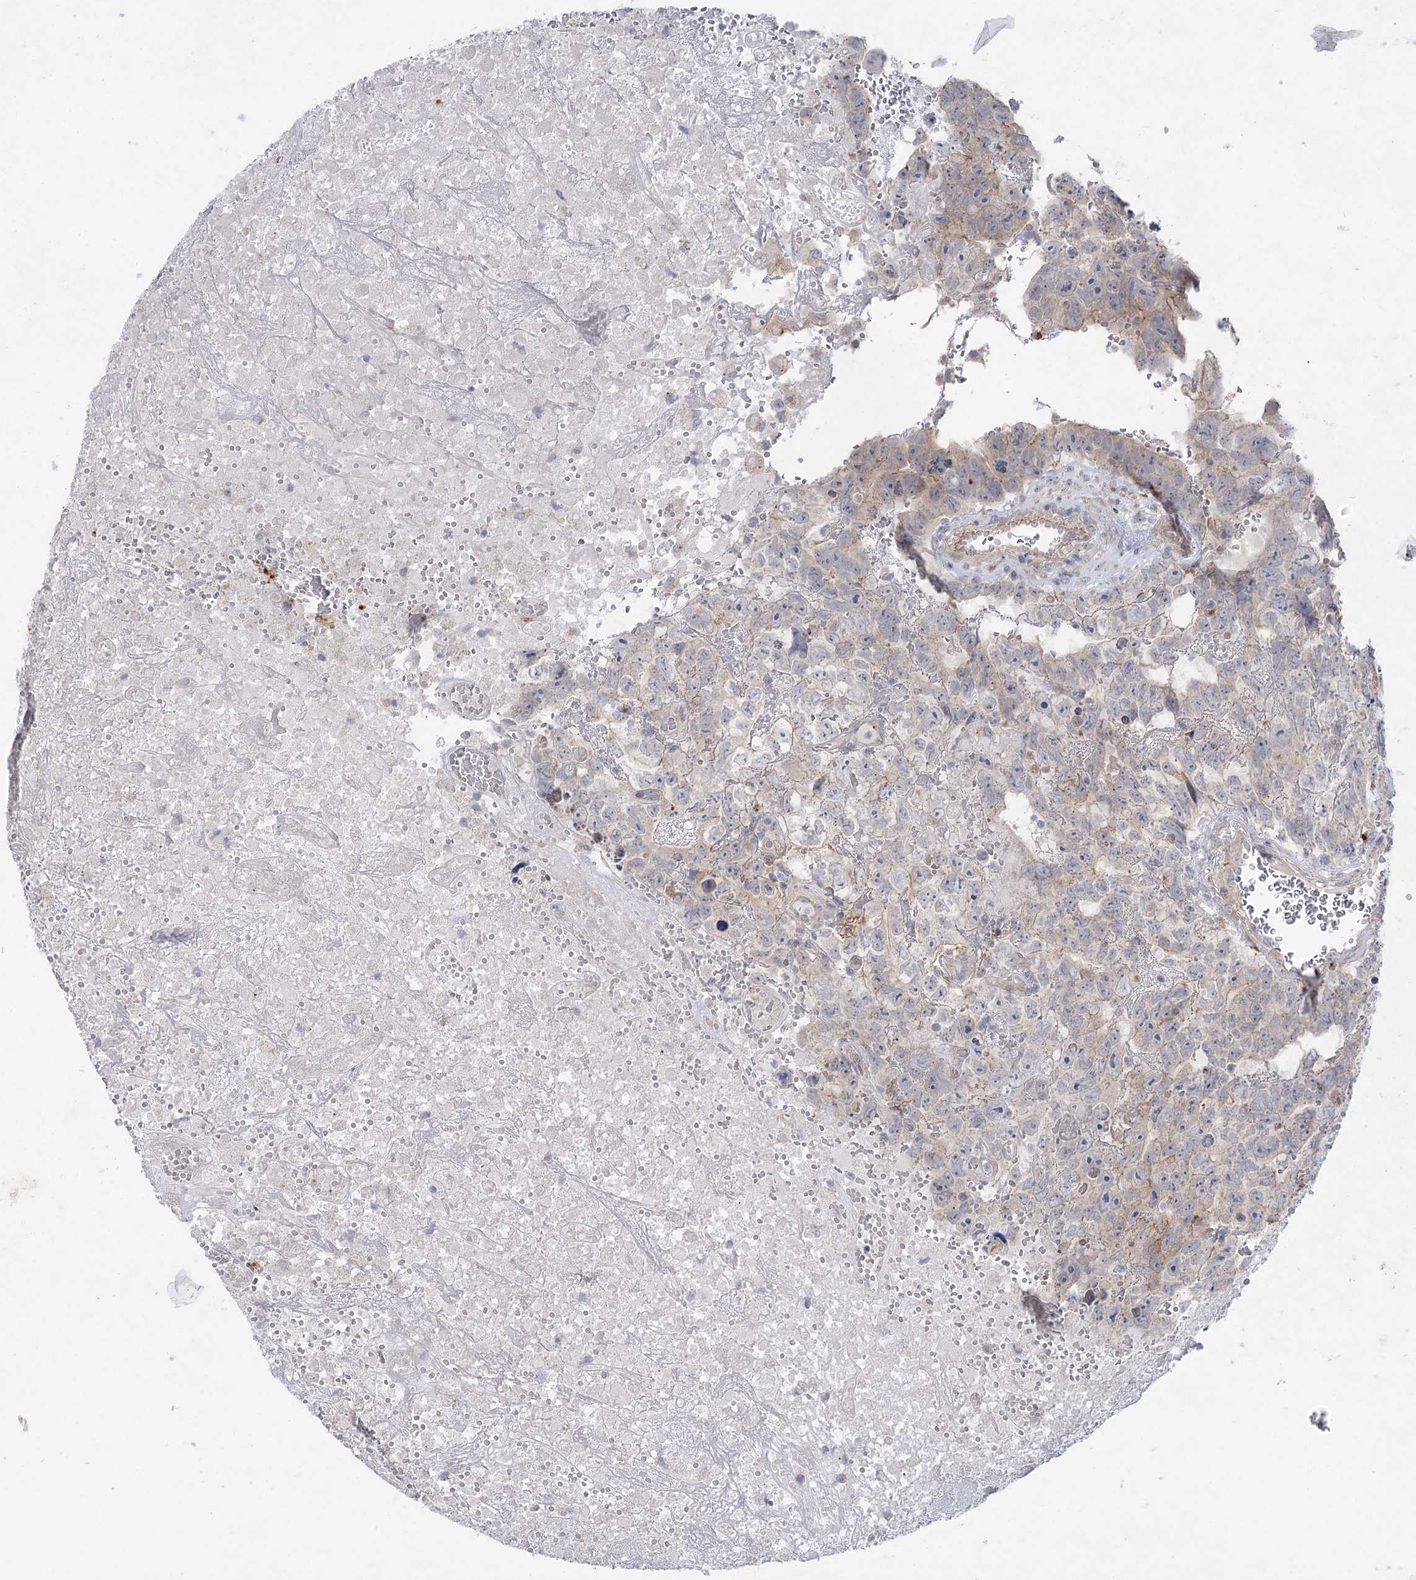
{"staining": {"intensity": "negative", "quantity": "none", "location": "none"}, "tissue": "testis cancer", "cell_type": "Tumor cells", "image_type": "cancer", "snomed": [{"axis": "morphology", "description": "Carcinoma, Embryonal, NOS"}, {"axis": "topography", "description": "Testis"}], "caption": "IHC photomicrograph of neoplastic tissue: human testis cancer (embryonal carcinoma) stained with DAB (3,3'-diaminobenzidine) exhibits no significant protein staining in tumor cells.", "gene": "SCN11A", "patient": {"sex": "male", "age": 45}}